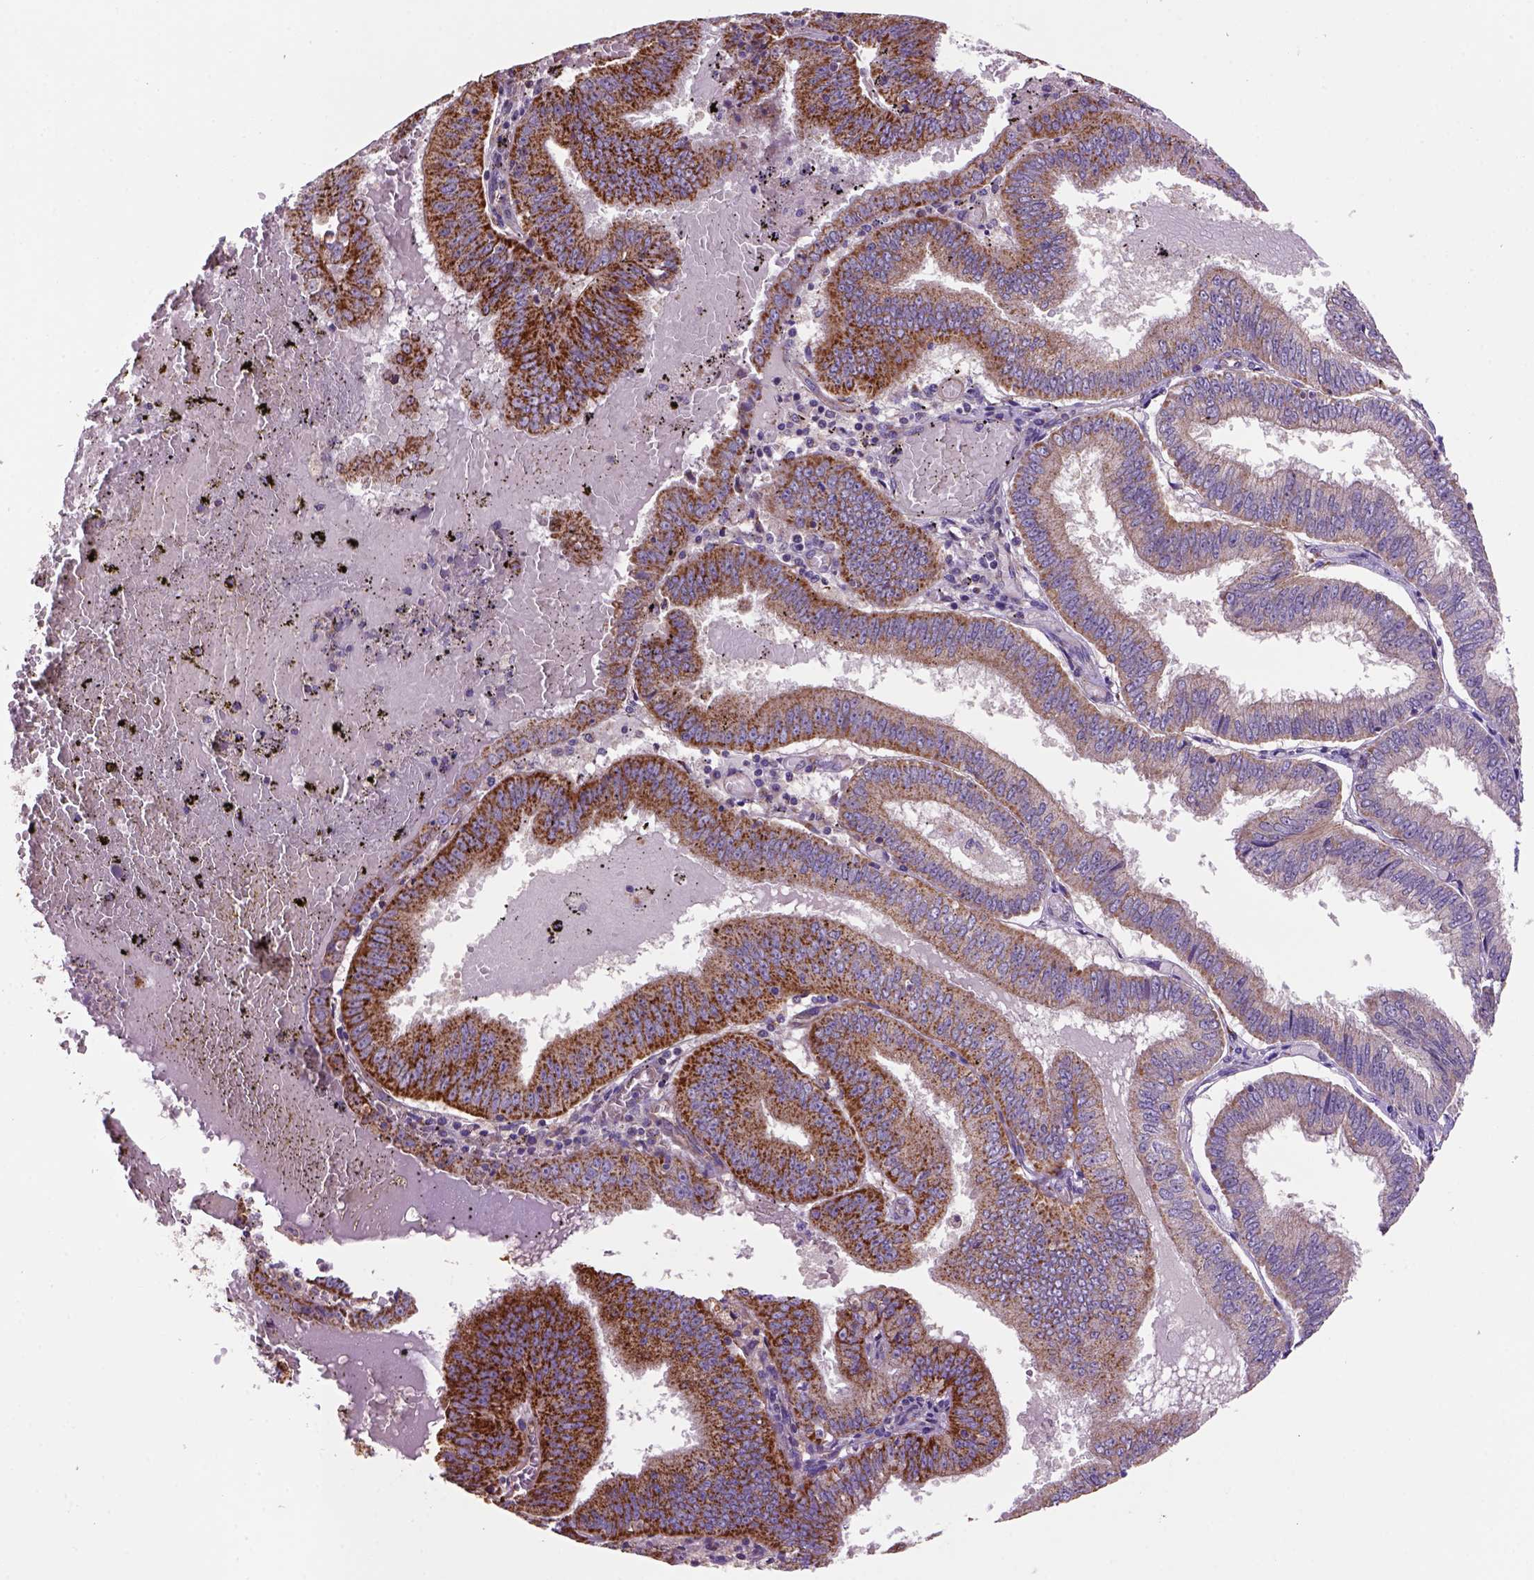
{"staining": {"intensity": "strong", "quantity": "<25%", "location": "cytoplasmic/membranous"}, "tissue": "endometrial cancer", "cell_type": "Tumor cells", "image_type": "cancer", "snomed": [{"axis": "morphology", "description": "Adenocarcinoma, NOS"}, {"axis": "topography", "description": "Endometrium"}], "caption": "Strong cytoplasmic/membranous protein positivity is seen in approximately <25% of tumor cells in adenocarcinoma (endometrial).", "gene": "WARS2", "patient": {"sex": "female", "age": 66}}